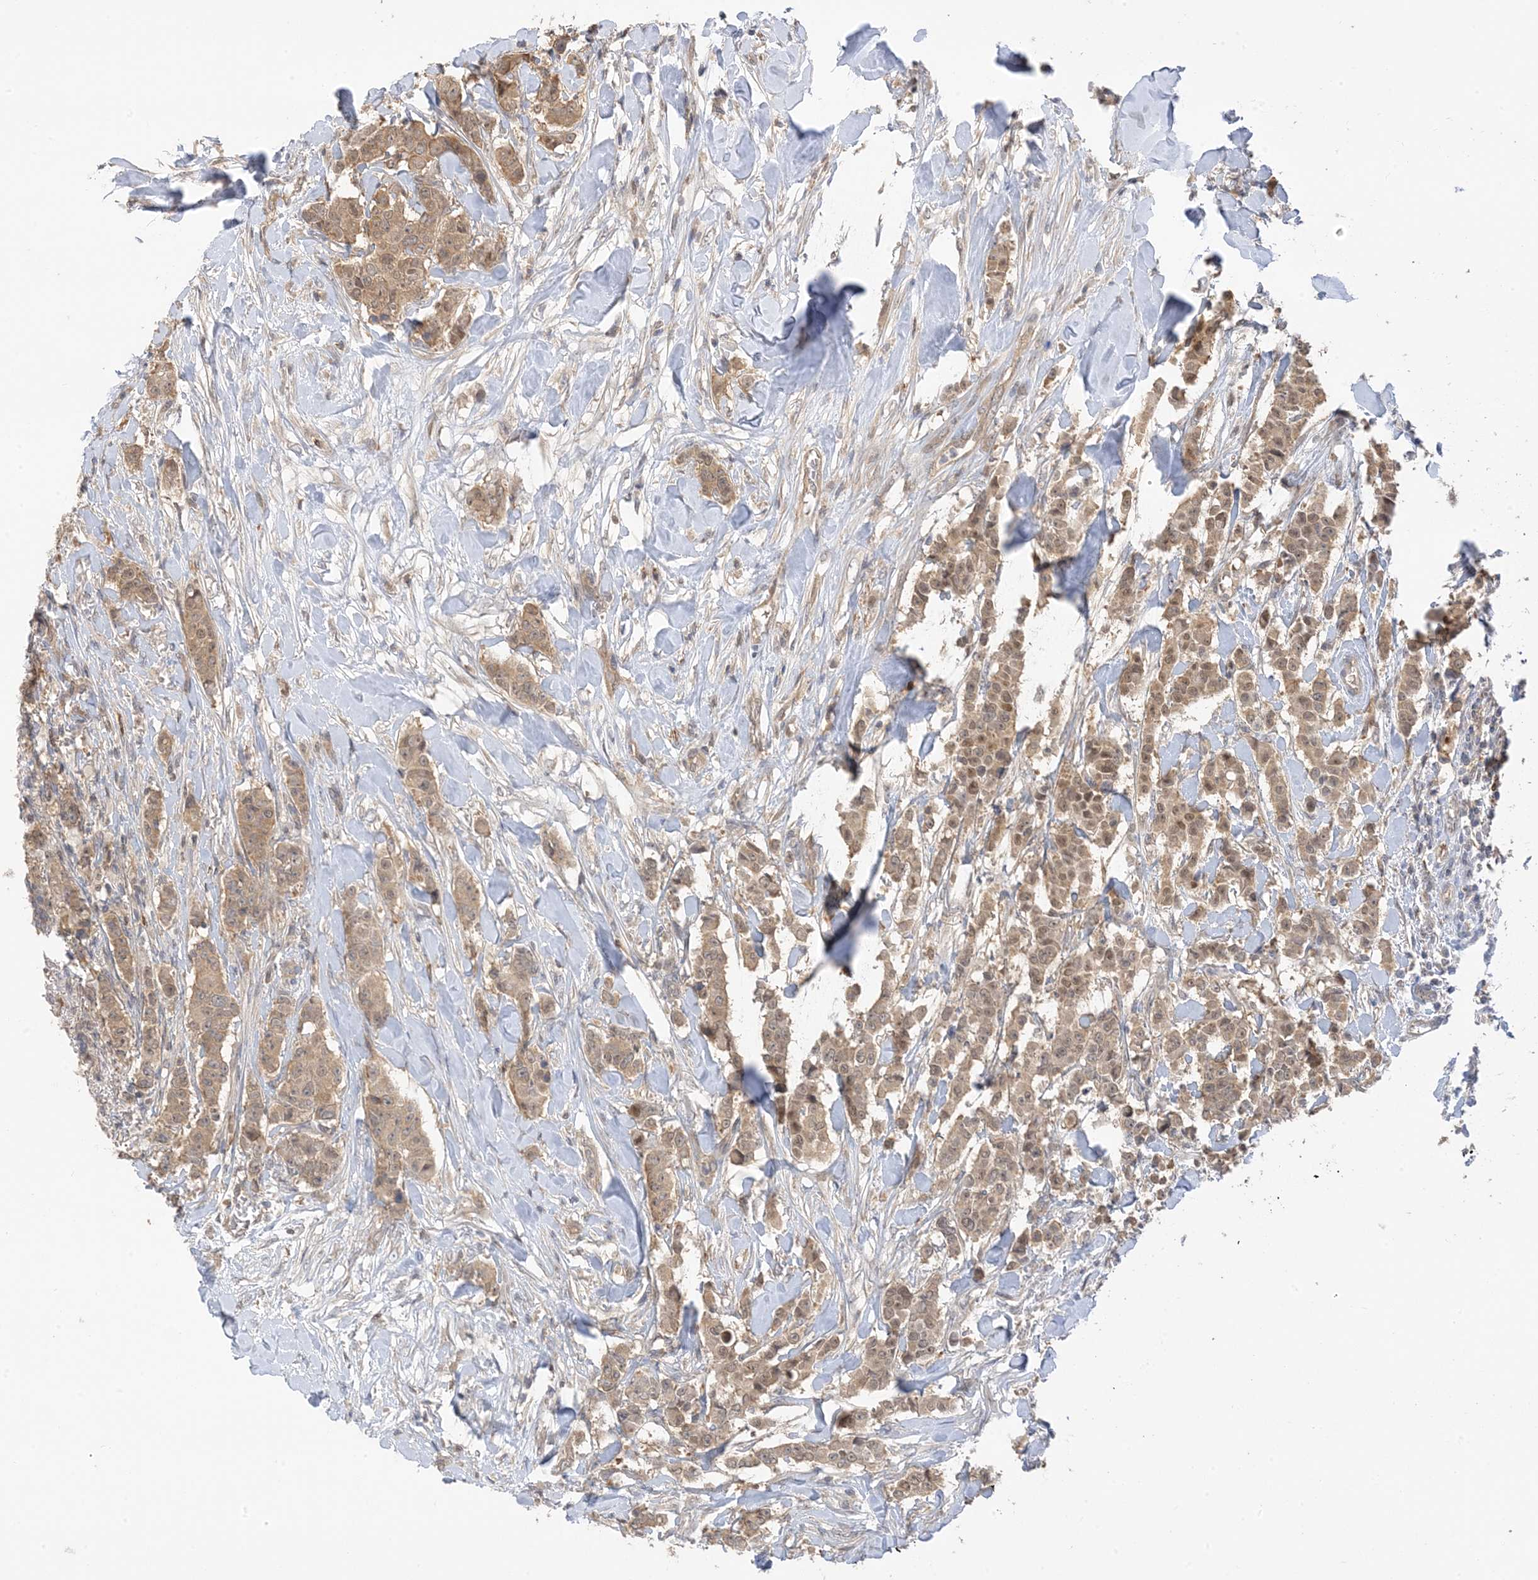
{"staining": {"intensity": "moderate", "quantity": ">75%", "location": "cytoplasmic/membranous"}, "tissue": "breast cancer", "cell_type": "Tumor cells", "image_type": "cancer", "snomed": [{"axis": "morphology", "description": "Duct carcinoma"}, {"axis": "topography", "description": "Breast"}], "caption": "The photomicrograph reveals immunohistochemical staining of breast cancer (invasive ductal carcinoma). There is moderate cytoplasmic/membranous staining is appreciated in approximately >75% of tumor cells. (brown staining indicates protein expression, while blue staining denotes nuclei).", "gene": "WDR26", "patient": {"sex": "female", "age": 40}}